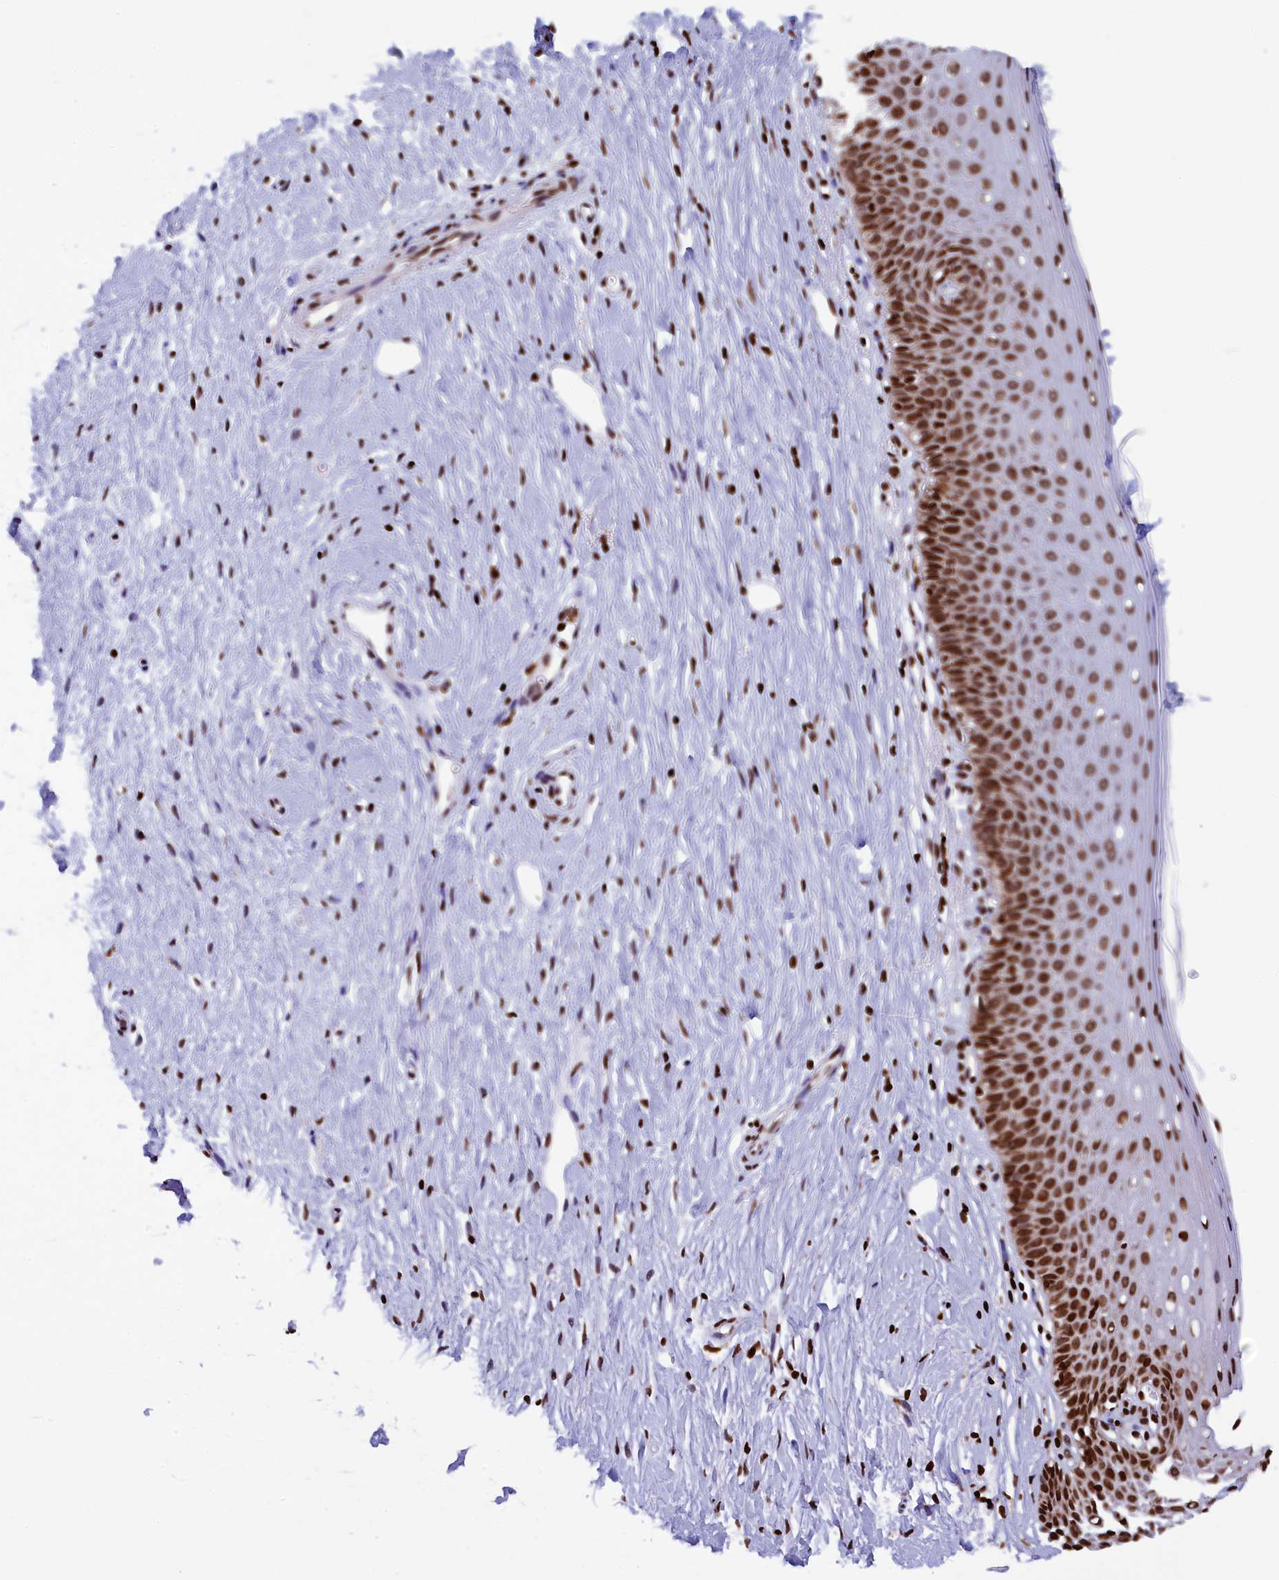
{"staining": {"intensity": "strong", "quantity": ">75%", "location": "nuclear"}, "tissue": "cervix", "cell_type": "Glandular cells", "image_type": "normal", "snomed": [{"axis": "morphology", "description": "Normal tissue, NOS"}, {"axis": "topography", "description": "Cervix"}], "caption": "Normal cervix shows strong nuclear expression in approximately >75% of glandular cells.", "gene": "TIMM29", "patient": {"sex": "female", "age": 36}}